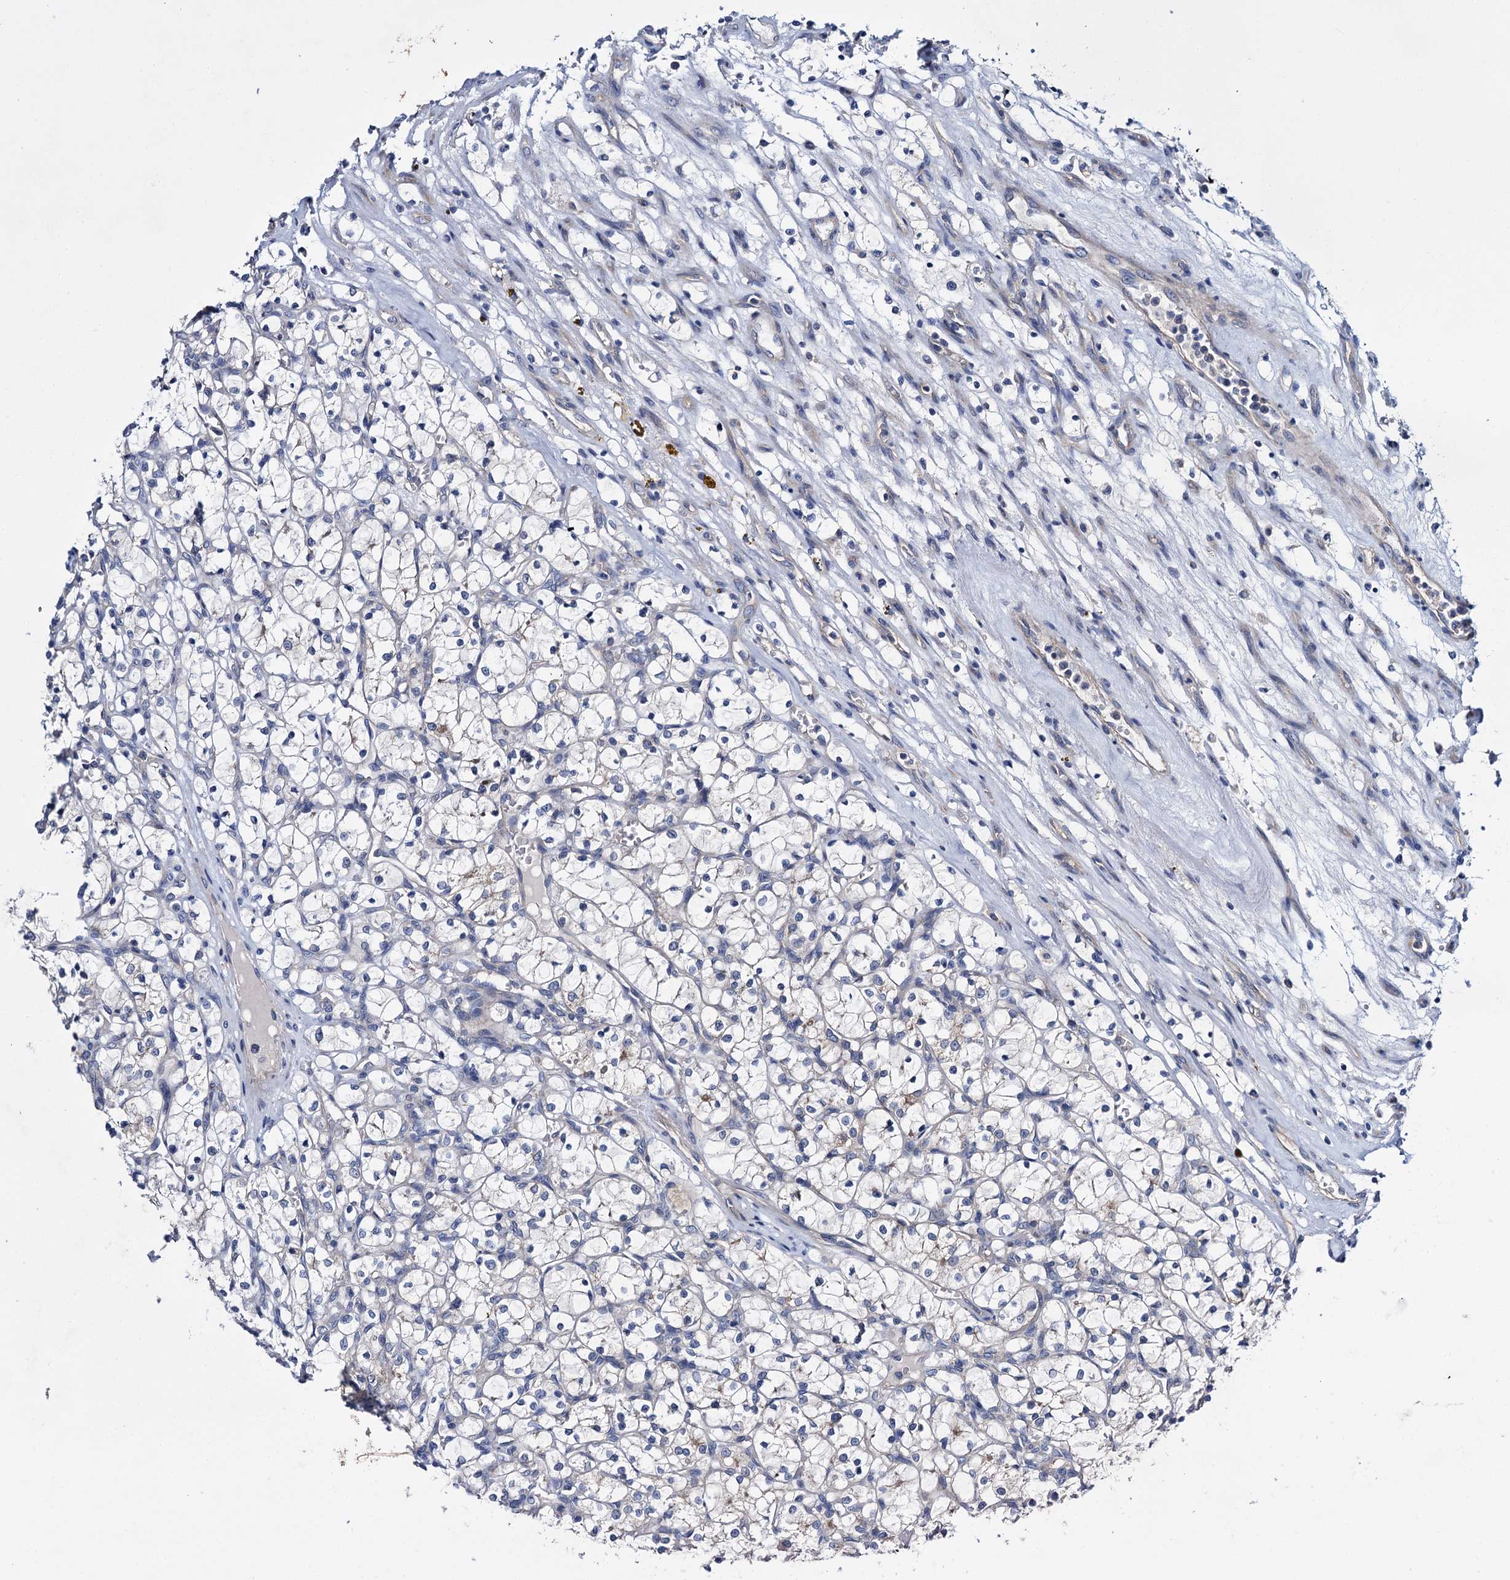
{"staining": {"intensity": "negative", "quantity": "none", "location": "none"}, "tissue": "renal cancer", "cell_type": "Tumor cells", "image_type": "cancer", "snomed": [{"axis": "morphology", "description": "Adenocarcinoma, NOS"}, {"axis": "topography", "description": "Kidney"}], "caption": "DAB (3,3'-diaminobenzidine) immunohistochemical staining of renal cancer (adenocarcinoma) displays no significant expression in tumor cells.", "gene": "CEP295", "patient": {"sex": "female", "age": 69}}